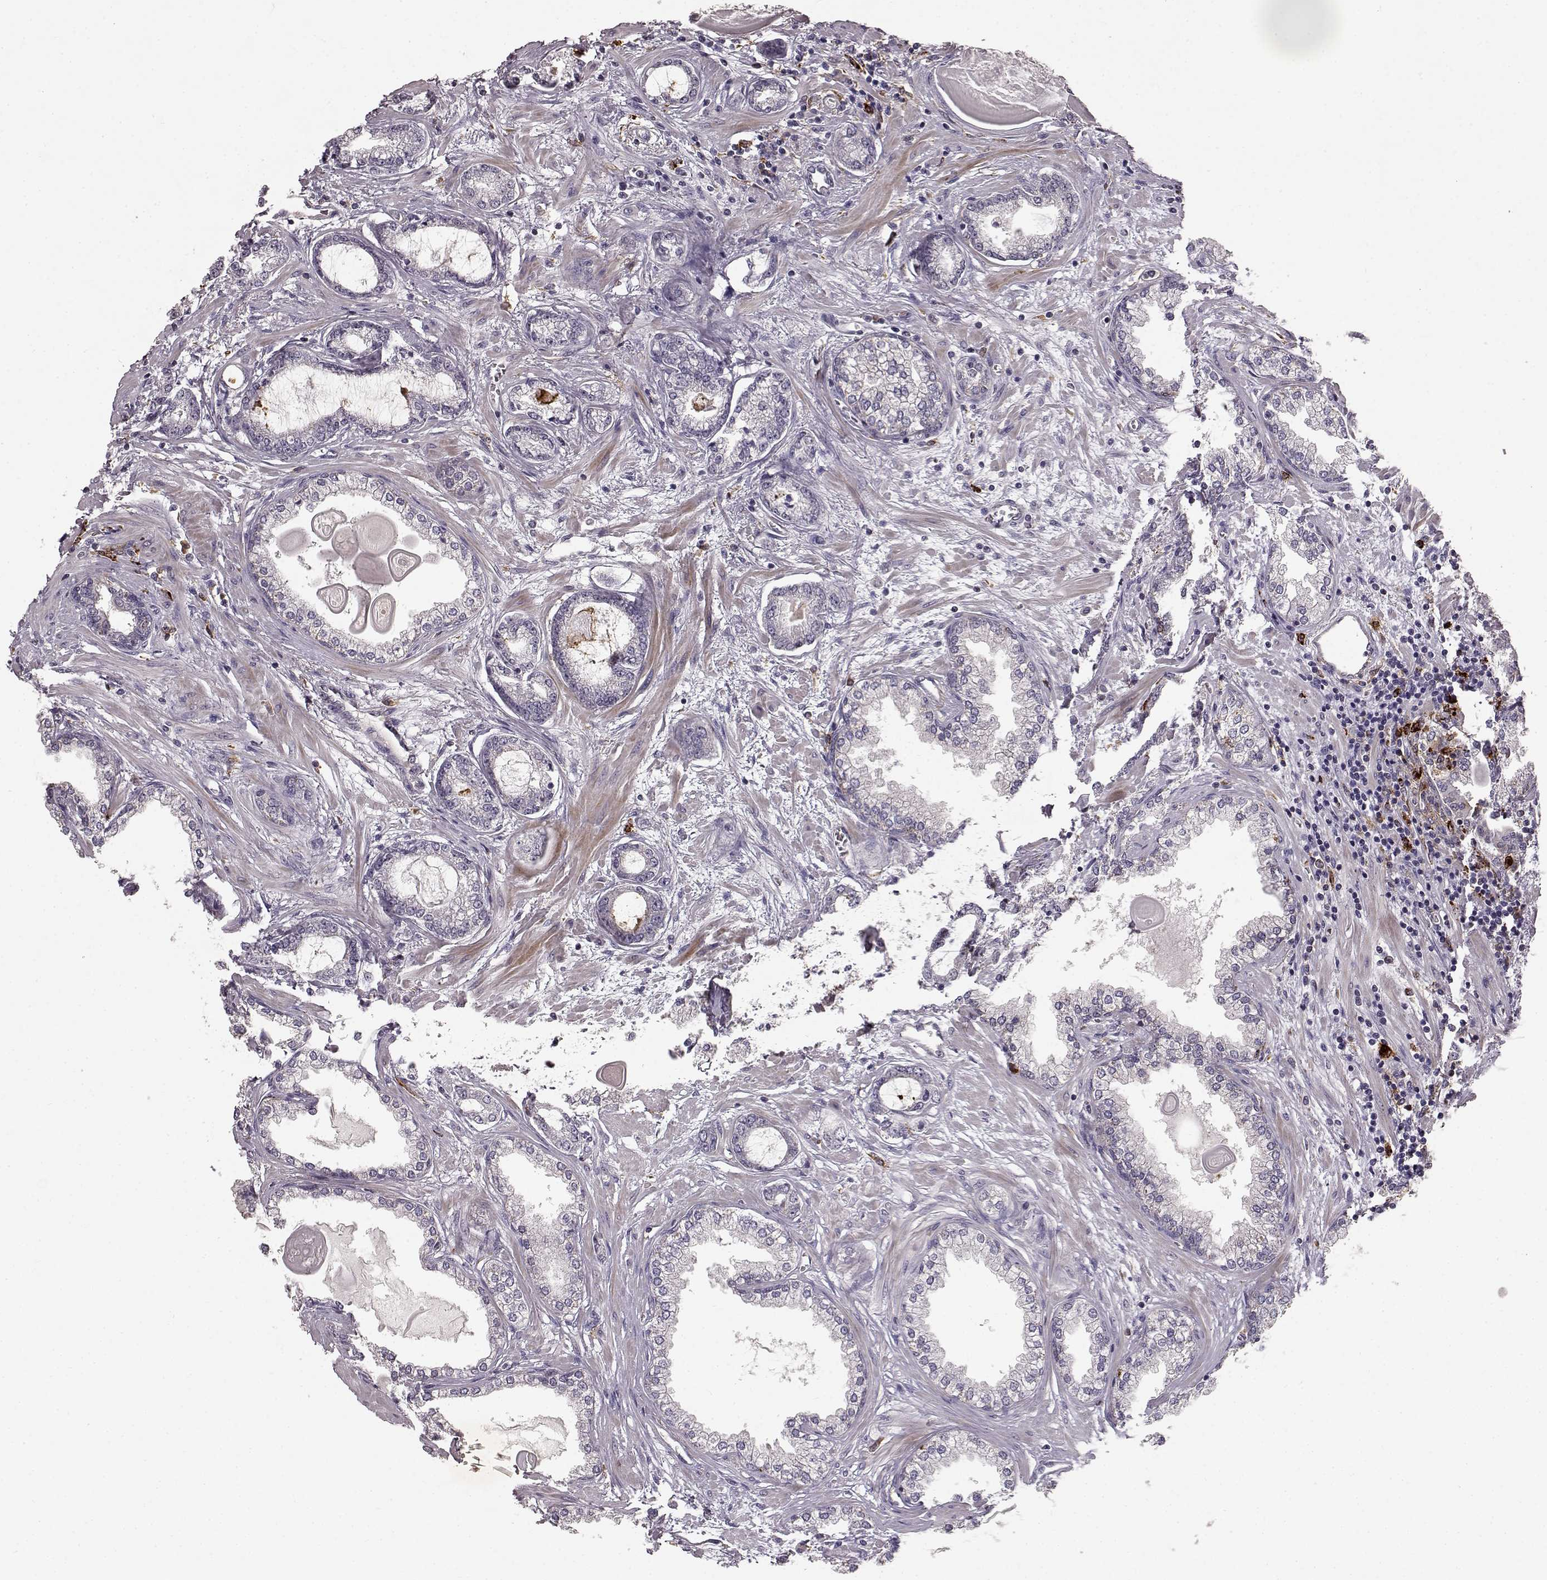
{"staining": {"intensity": "negative", "quantity": "none", "location": "none"}, "tissue": "prostate cancer", "cell_type": "Tumor cells", "image_type": "cancer", "snomed": [{"axis": "morphology", "description": "Normal tissue, NOS"}, {"axis": "morphology", "description": "Adenocarcinoma, High grade"}, {"axis": "topography", "description": "Prostate"}], "caption": "Human prostate cancer (adenocarcinoma (high-grade)) stained for a protein using immunohistochemistry (IHC) displays no positivity in tumor cells.", "gene": "CCNF", "patient": {"sex": "male", "age": 83}}